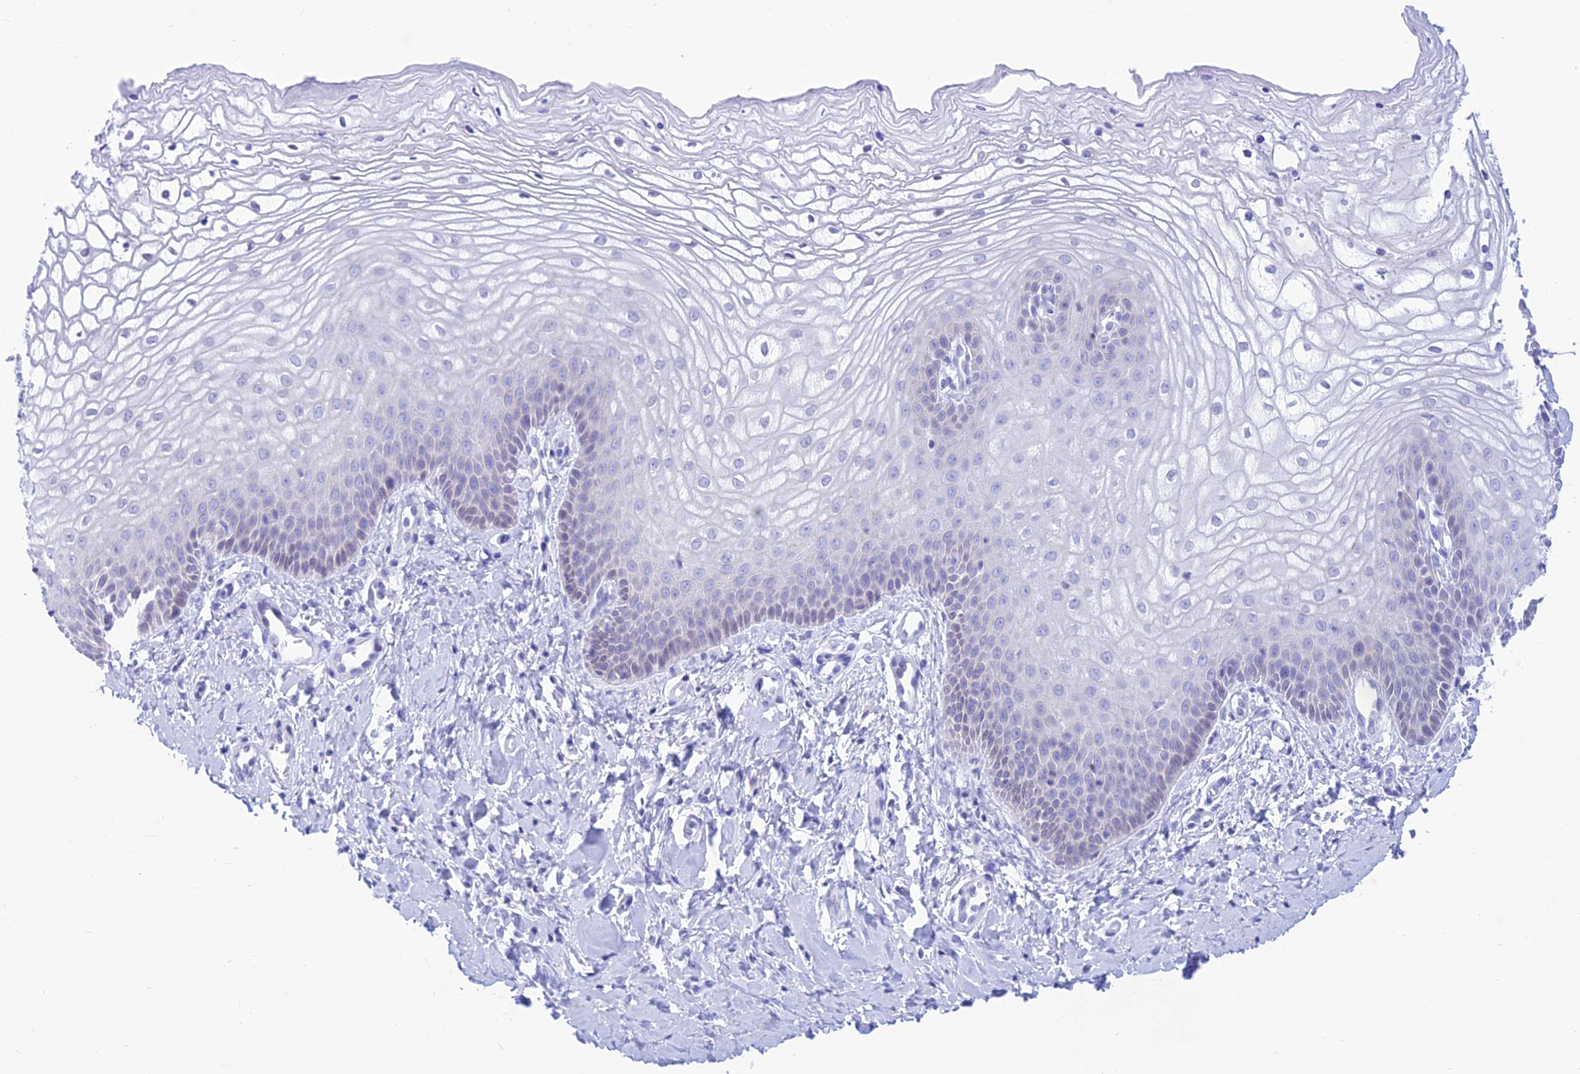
{"staining": {"intensity": "negative", "quantity": "none", "location": "none"}, "tissue": "vagina", "cell_type": "Squamous epithelial cells", "image_type": "normal", "snomed": [{"axis": "morphology", "description": "Normal tissue, NOS"}, {"axis": "topography", "description": "Vagina"}, {"axis": "topography", "description": "Cervix"}], "caption": "An image of human vagina is negative for staining in squamous epithelial cells.", "gene": "PRNP", "patient": {"sex": "female", "age": 40}}